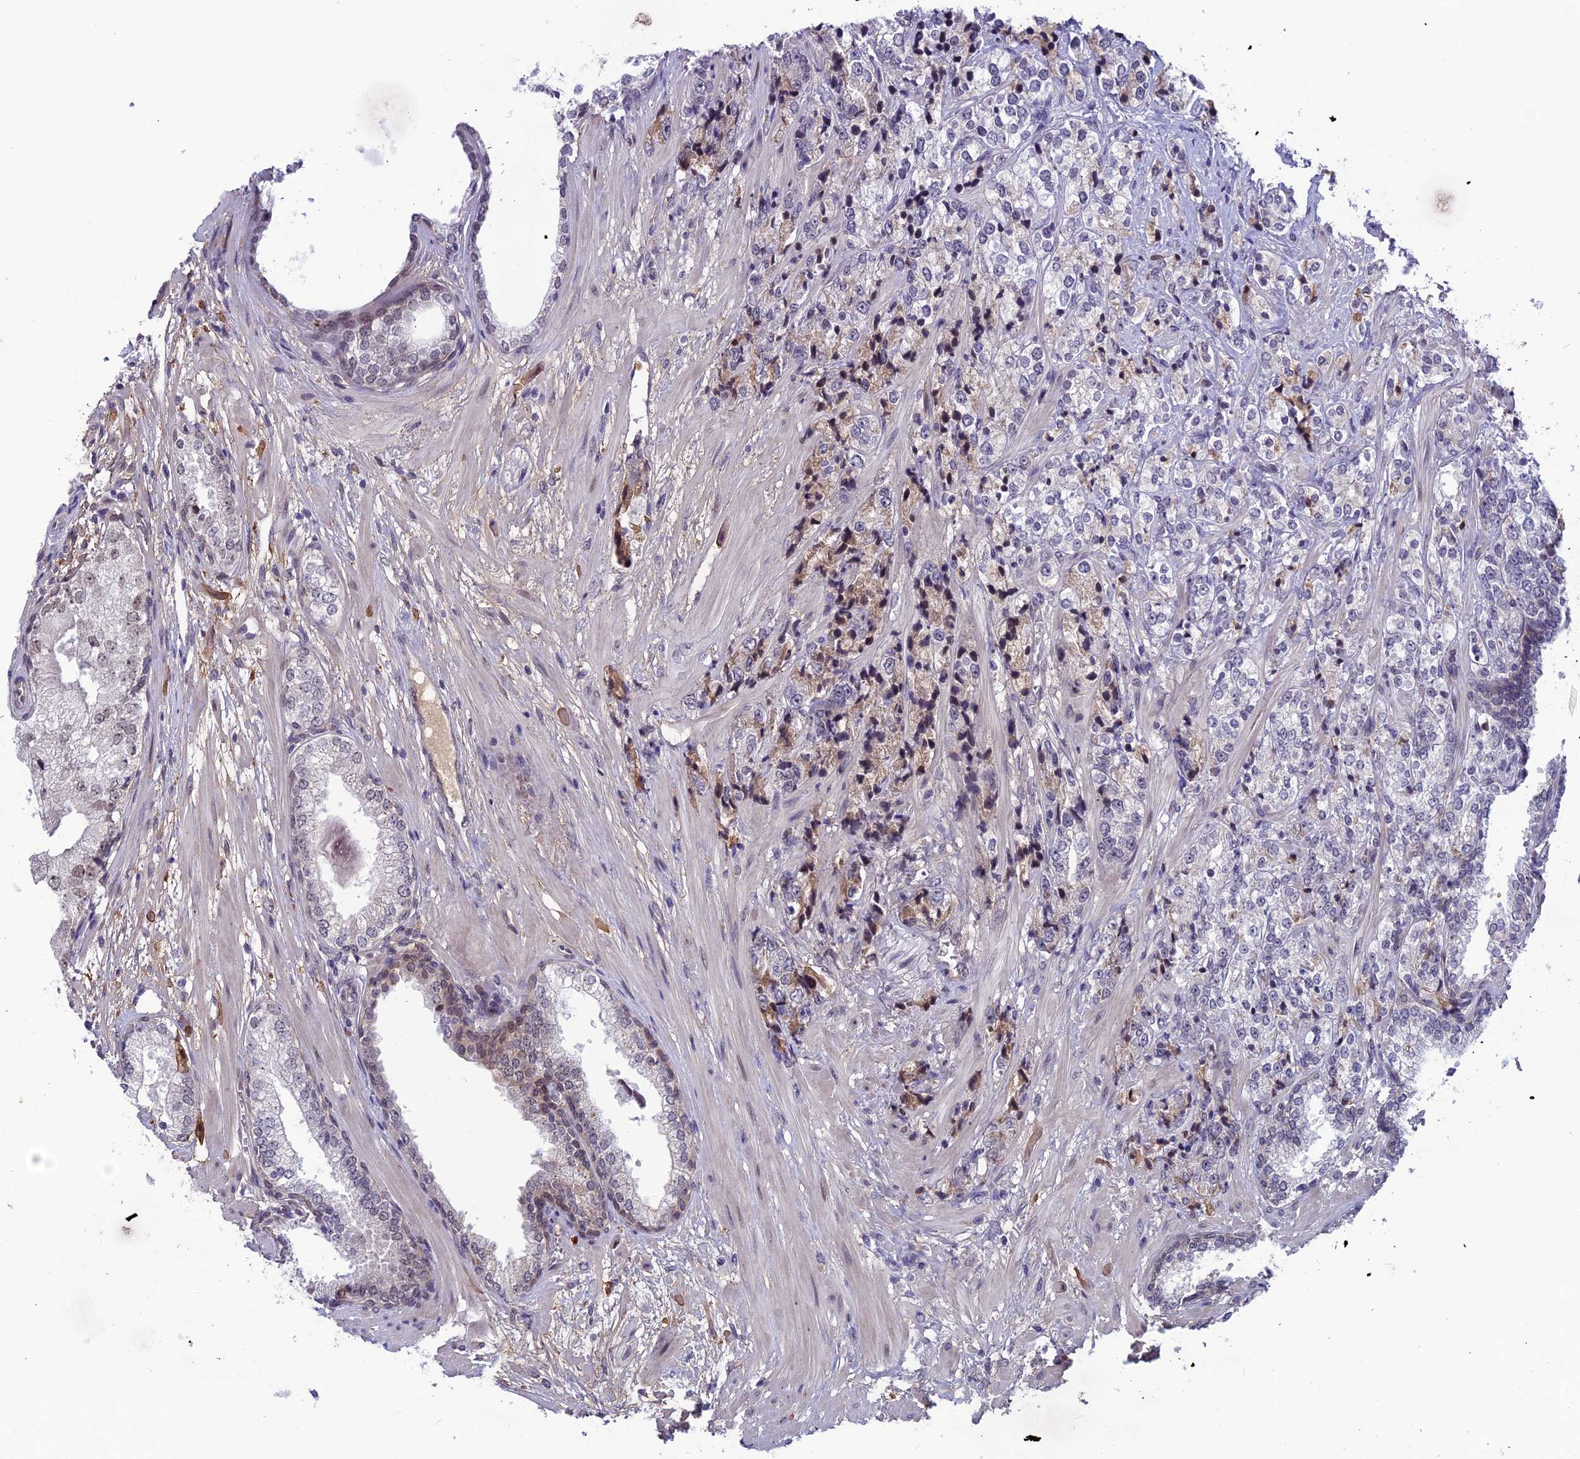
{"staining": {"intensity": "weak", "quantity": "<25%", "location": "cytoplasmic/membranous"}, "tissue": "prostate cancer", "cell_type": "Tumor cells", "image_type": "cancer", "snomed": [{"axis": "morphology", "description": "Adenocarcinoma, High grade"}, {"axis": "topography", "description": "Prostate"}], "caption": "Immunohistochemistry micrograph of human prostate cancer (adenocarcinoma (high-grade)) stained for a protein (brown), which displays no expression in tumor cells.", "gene": "FKBPL", "patient": {"sex": "male", "age": 69}}